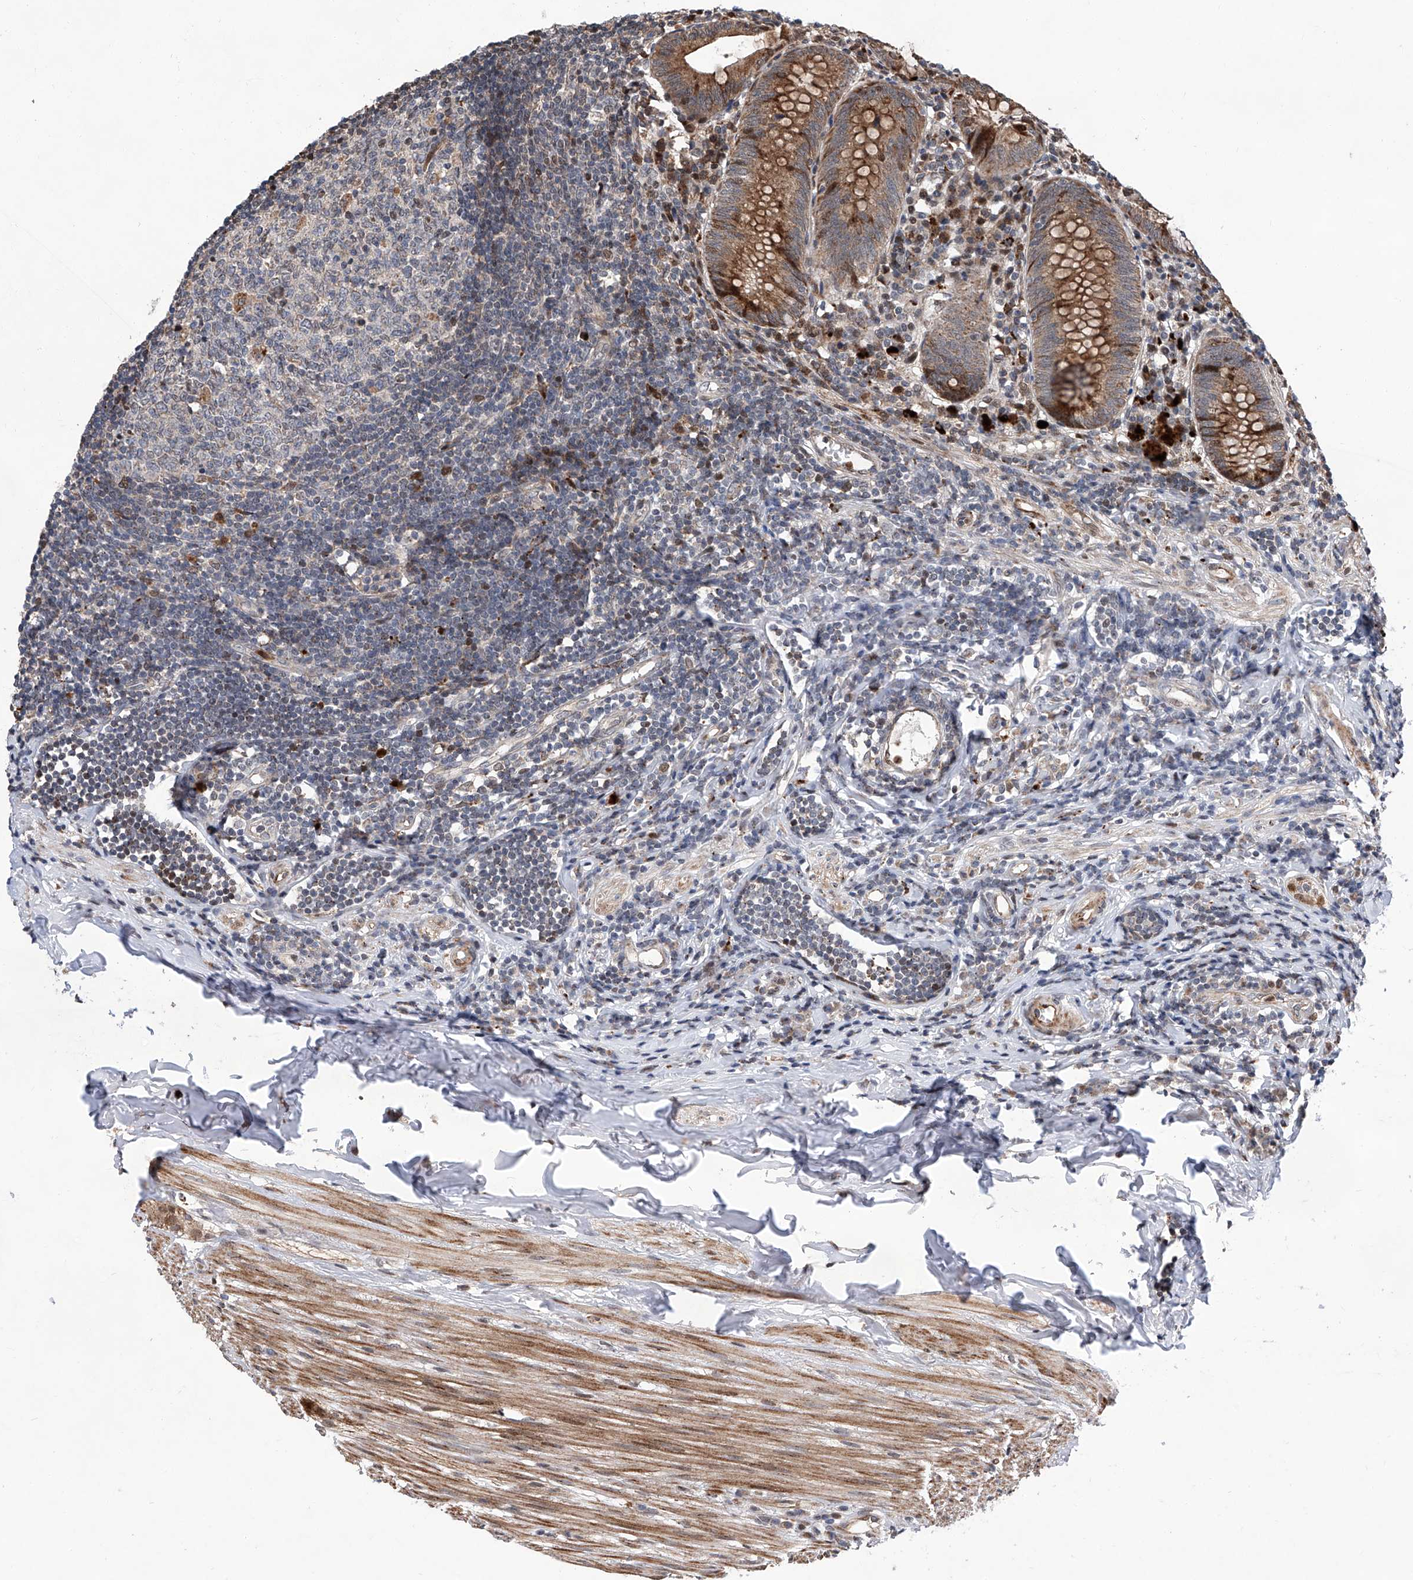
{"staining": {"intensity": "strong", "quantity": ">75%", "location": "cytoplasmic/membranous"}, "tissue": "appendix", "cell_type": "Glandular cells", "image_type": "normal", "snomed": [{"axis": "morphology", "description": "Normal tissue, NOS"}, {"axis": "topography", "description": "Appendix"}], "caption": "The histopathology image reveals immunohistochemical staining of normal appendix. There is strong cytoplasmic/membranous positivity is seen in approximately >75% of glandular cells.", "gene": "FARP2", "patient": {"sex": "female", "age": 54}}